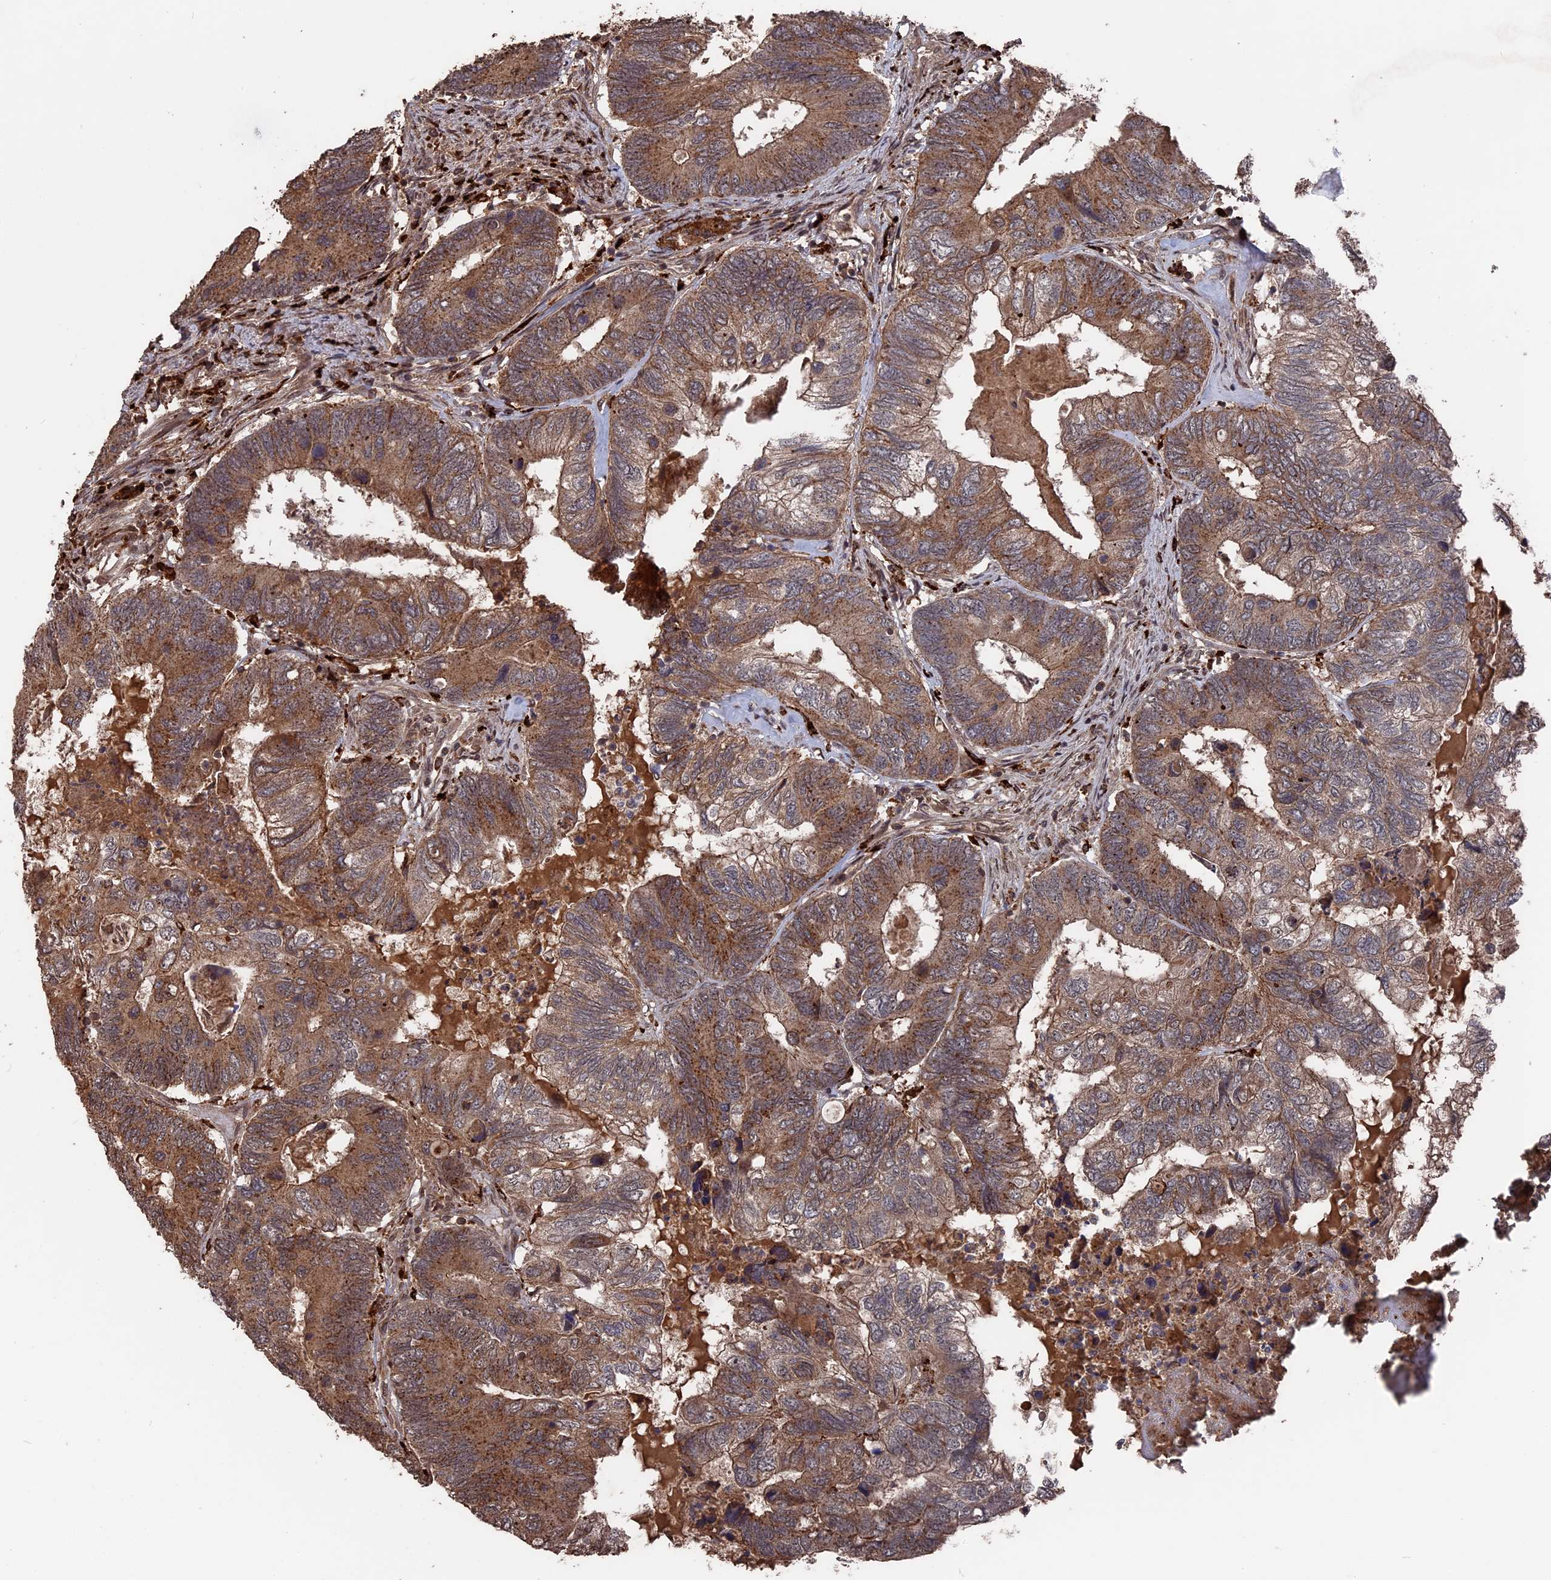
{"staining": {"intensity": "moderate", "quantity": ">75%", "location": "cytoplasmic/membranous"}, "tissue": "colorectal cancer", "cell_type": "Tumor cells", "image_type": "cancer", "snomed": [{"axis": "morphology", "description": "Adenocarcinoma, NOS"}, {"axis": "topography", "description": "Colon"}], "caption": "Protein analysis of adenocarcinoma (colorectal) tissue shows moderate cytoplasmic/membranous expression in approximately >75% of tumor cells.", "gene": "TELO2", "patient": {"sex": "female", "age": 67}}